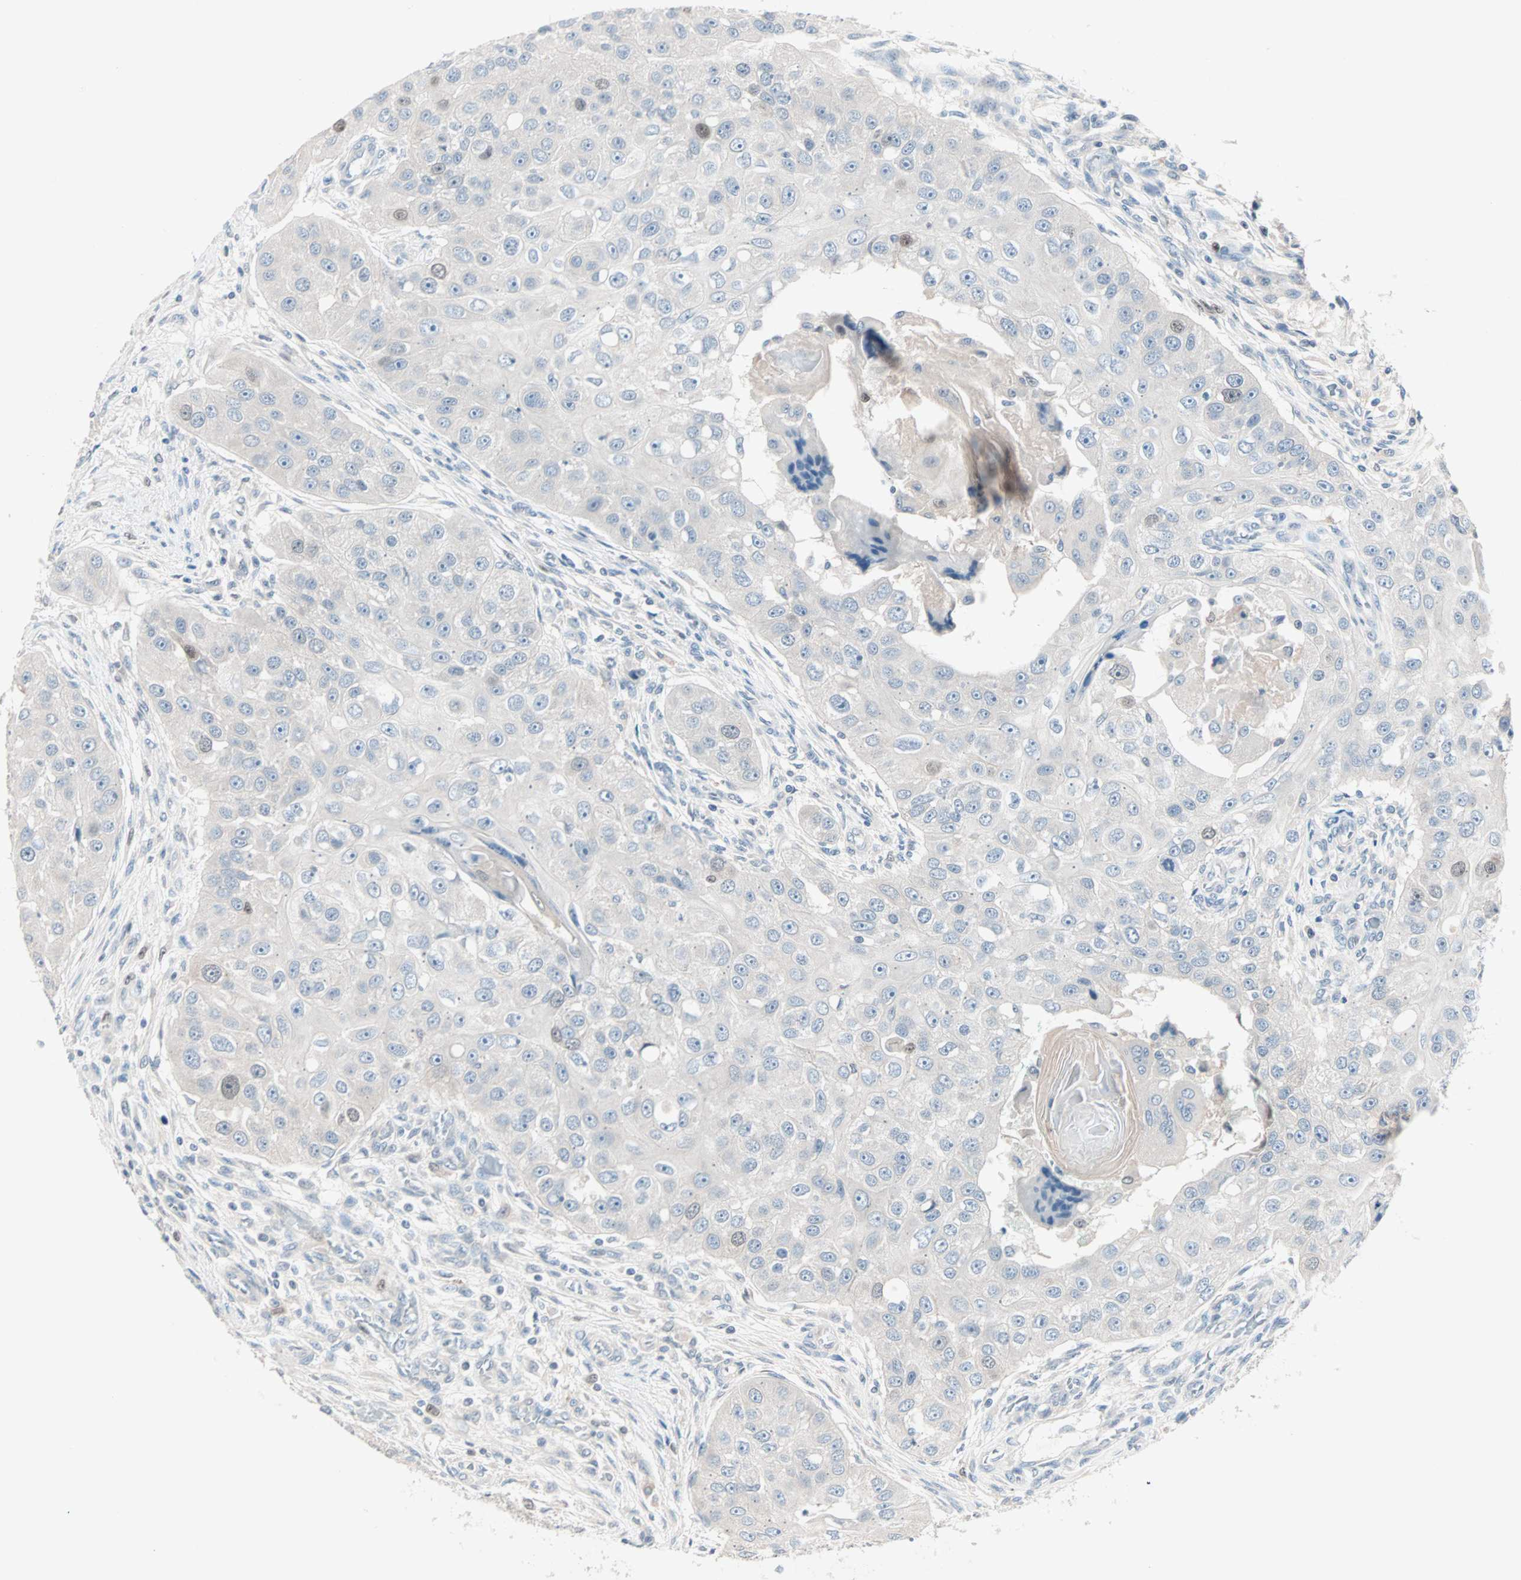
{"staining": {"intensity": "negative", "quantity": "none", "location": "none"}, "tissue": "head and neck cancer", "cell_type": "Tumor cells", "image_type": "cancer", "snomed": [{"axis": "morphology", "description": "Normal tissue, NOS"}, {"axis": "morphology", "description": "Squamous cell carcinoma, NOS"}, {"axis": "topography", "description": "Skeletal muscle"}, {"axis": "topography", "description": "Head-Neck"}], "caption": "Human head and neck cancer stained for a protein using IHC exhibits no staining in tumor cells.", "gene": "CCNE2", "patient": {"sex": "male", "age": 51}}